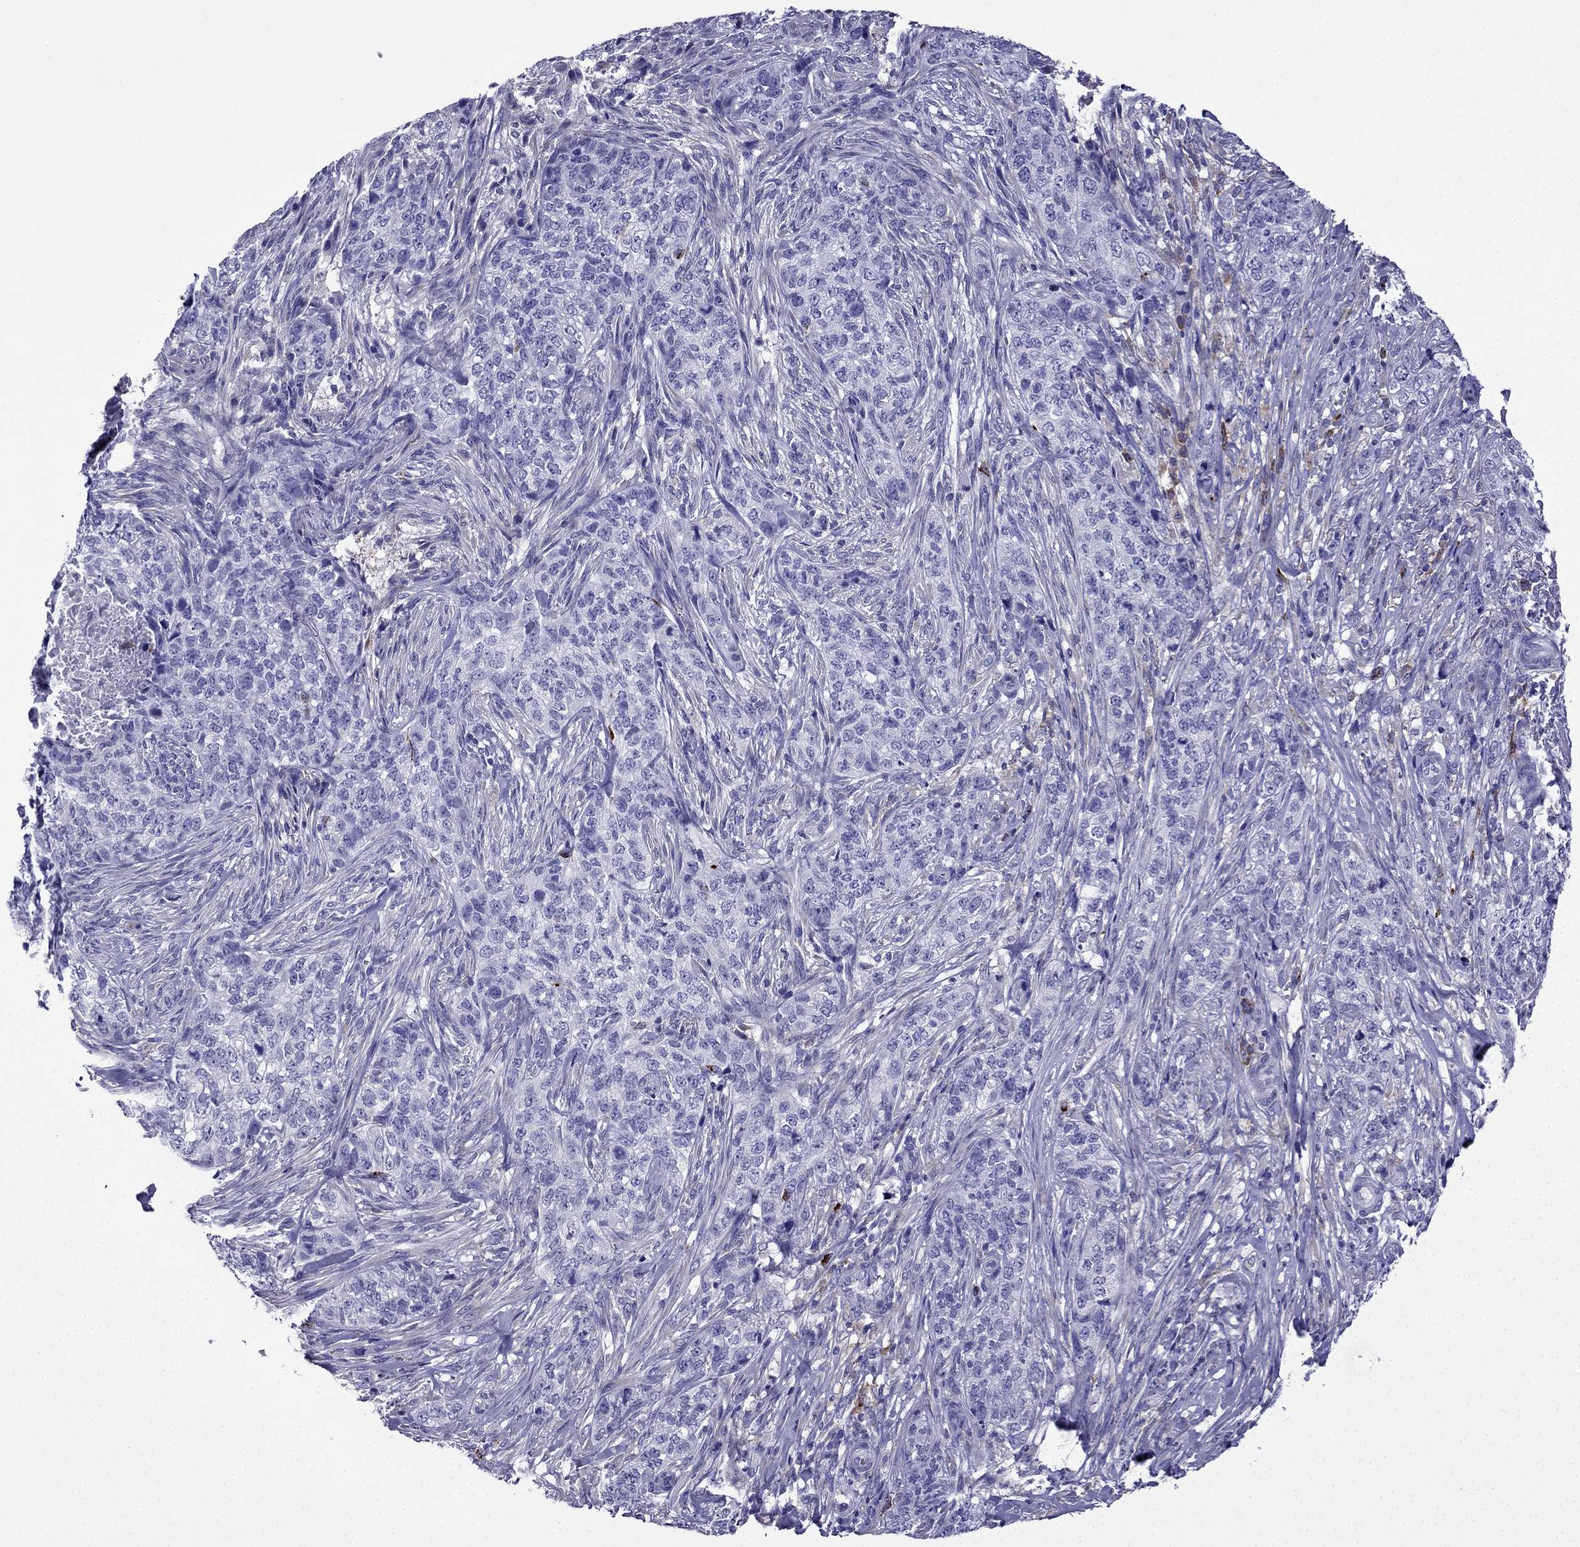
{"staining": {"intensity": "negative", "quantity": "none", "location": "none"}, "tissue": "skin cancer", "cell_type": "Tumor cells", "image_type": "cancer", "snomed": [{"axis": "morphology", "description": "Basal cell carcinoma"}, {"axis": "topography", "description": "Skin"}], "caption": "Micrograph shows no significant protein expression in tumor cells of skin basal cell carcinoma.", "gene": "TSSK4", "patient": {"sex": "female", "age": 69}}